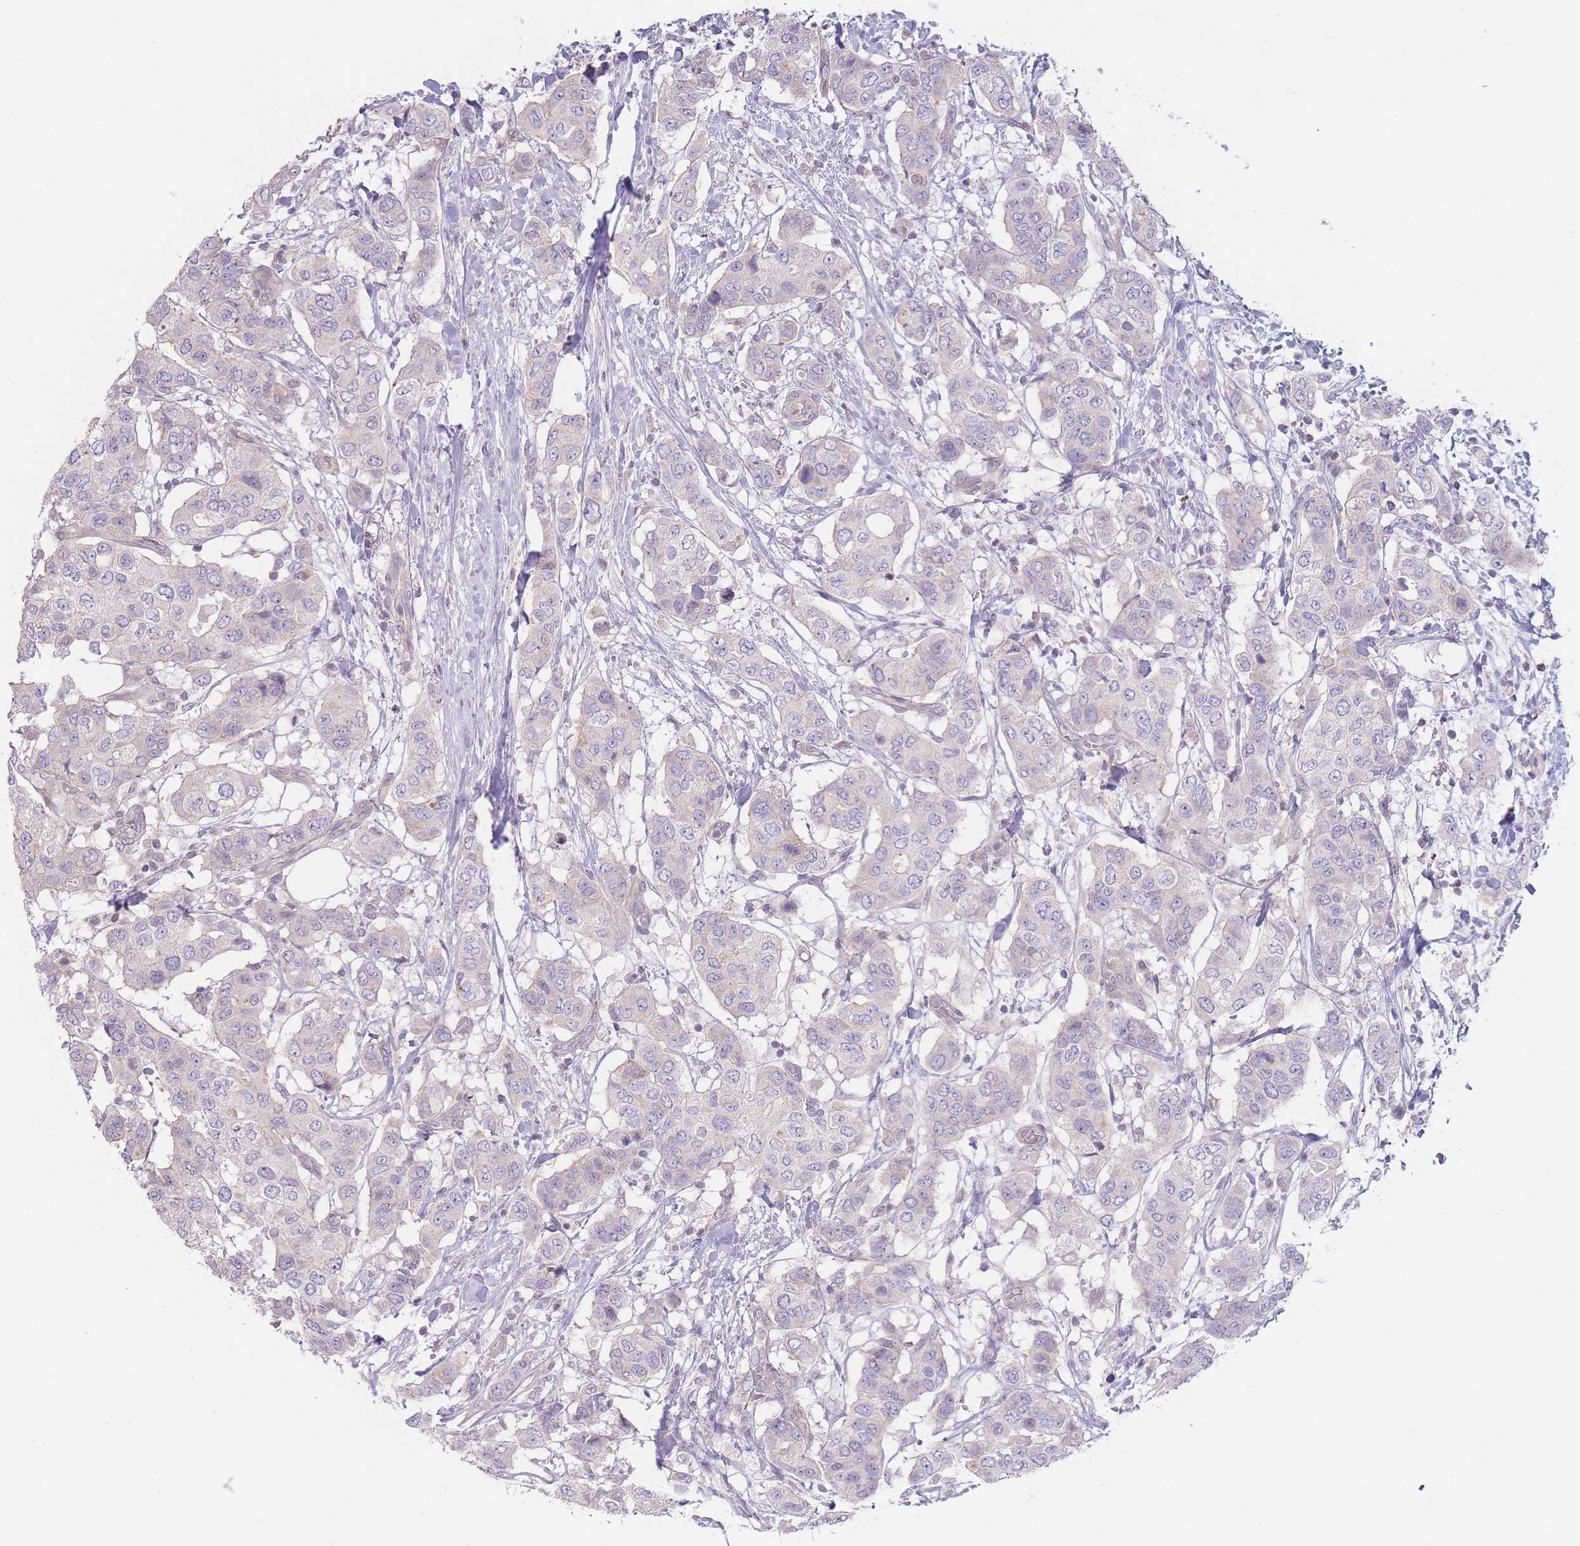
{"staining": {"intensity": "negative", "quantity": "none", "location": "none"}, "tissue": "breast cancer", "cell_type": "Tumor cells", "image_type": "cancer", "snomed": [{"axis": "morphology", "description": "Lobular carcinoma"}, {"axis": "topography", "description": "Breast"}], "caption": "Immunohistochemistry photomicrograph of neoplastic tissue: lobular carcinoma (breast) stained with DAB displays no significant protein positivity in tumor cells.", "gene": "SPHKAP", "patient": {"sex": "female", "age": 51}}